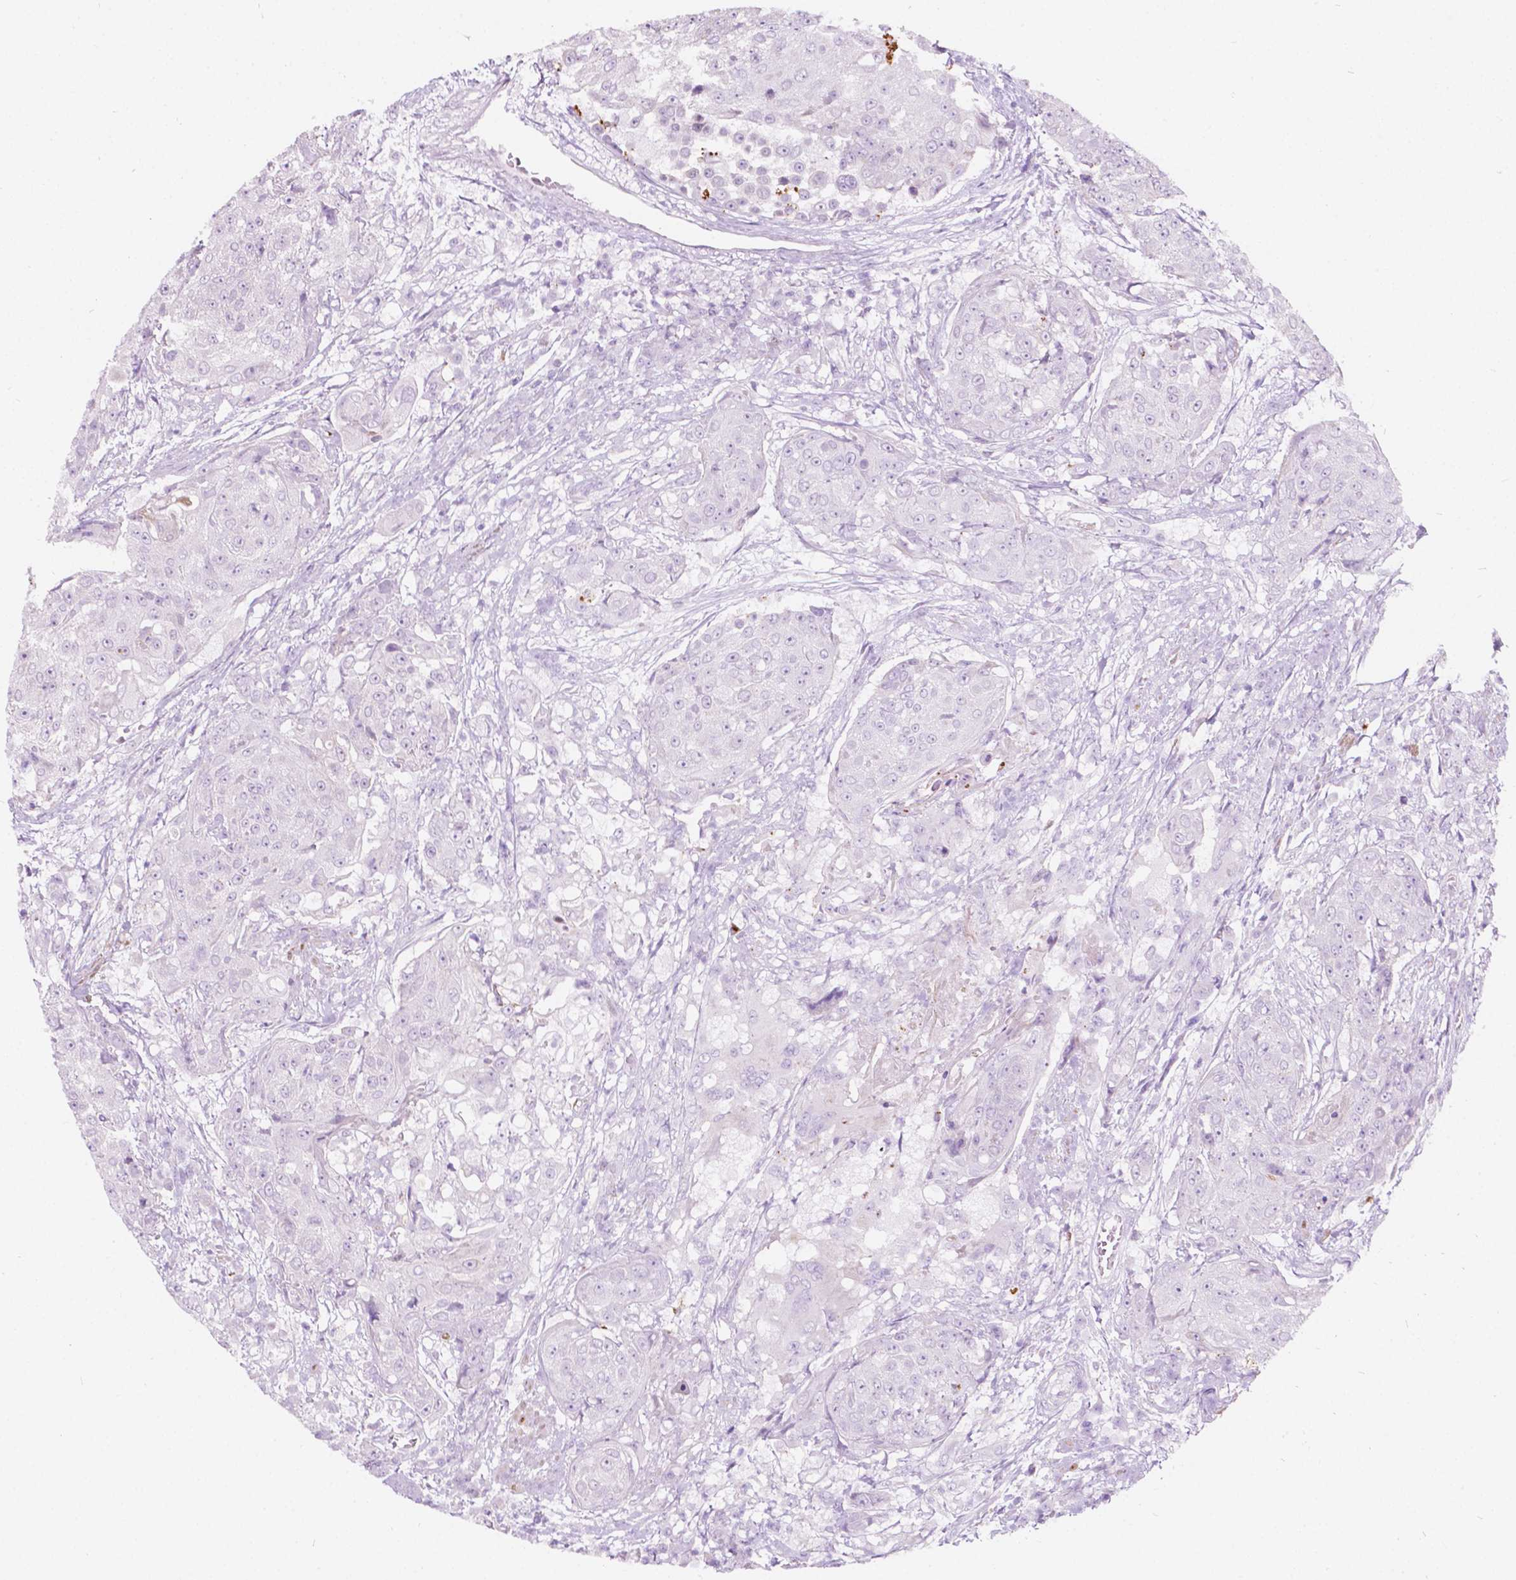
{"staining": {"intensity": "negative", "quantity": "none", "location": "none"}, "tissue": "urothelial cancer", "cell_type": "Tumor cells", "image_type": "cancer", "snomed": [{"axis": "morphology", "description": "Urothelial carcinoma, High grade"}, {"axis": "topography", "description": "Urinary bladder"}], "caption": "High-grade urothelial carcinoma stained for a protein using immunohistochemistry reveals no positivity tumor cells.", "gene": "NOS1AP", "patient": {"sex": "female", "age": 63}}